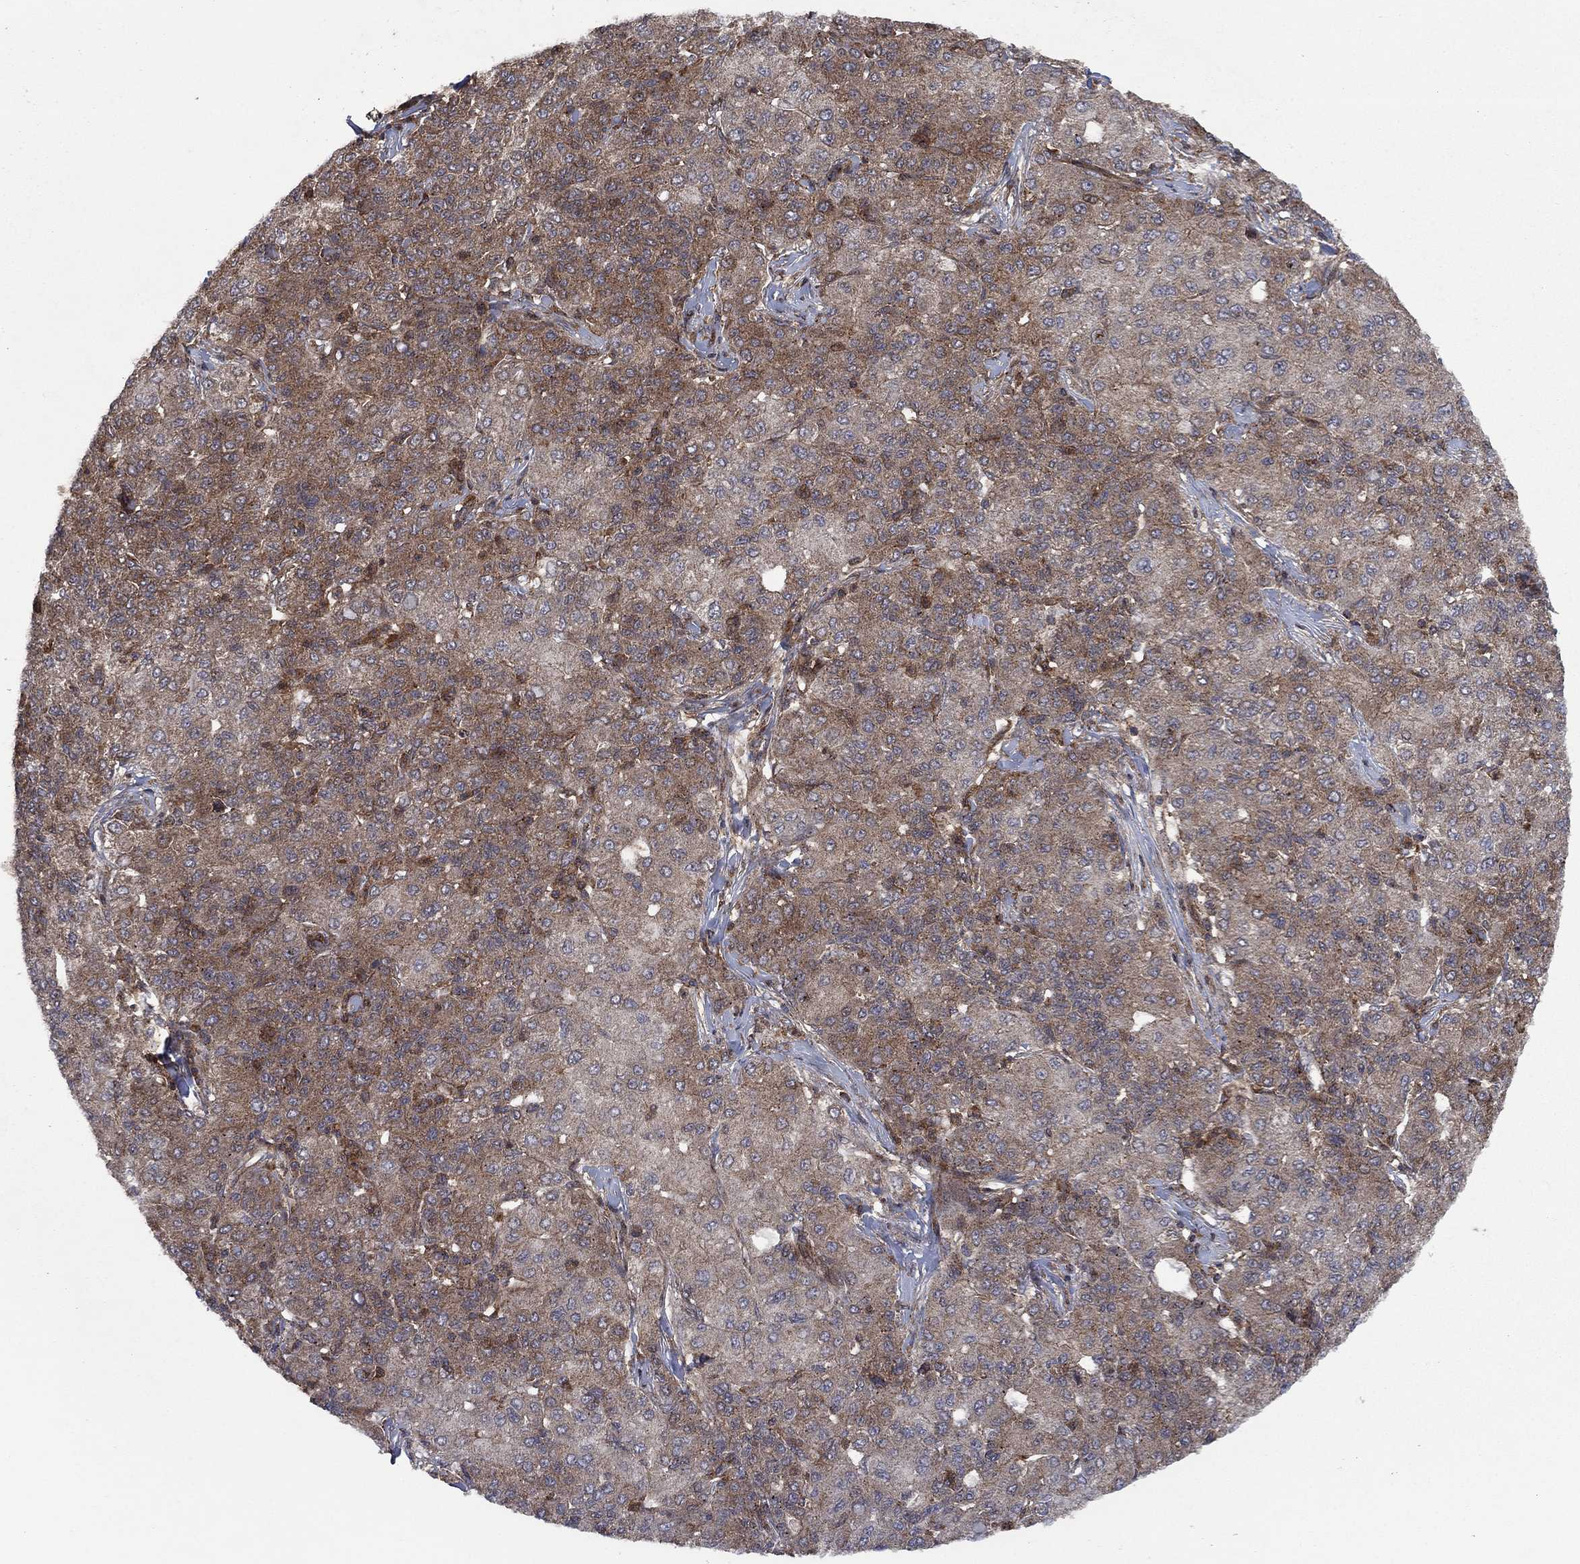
{"staining": {"intensity": "strong", "quantity": "25%-75%", "location": "cytoplasmic/membranous"}, "tissue": "liver cancer", "cell_type": "Tumor cells", "image_type": "cancer", "snomed": [{"axis": "morphology", "description": "Carcinoma, Hepatocellular, NOS"}, {"axis": "topography", "description": "Liver"}], "caption": "Liver hepatocellular carcinoma stained for a protein (brown) reveals strong cytoplasmic/membranous positive staining in approximately 25%-75% of tumor cells.", "gene": "IFI35", "patient": {"sex": "male", "age": 65}}